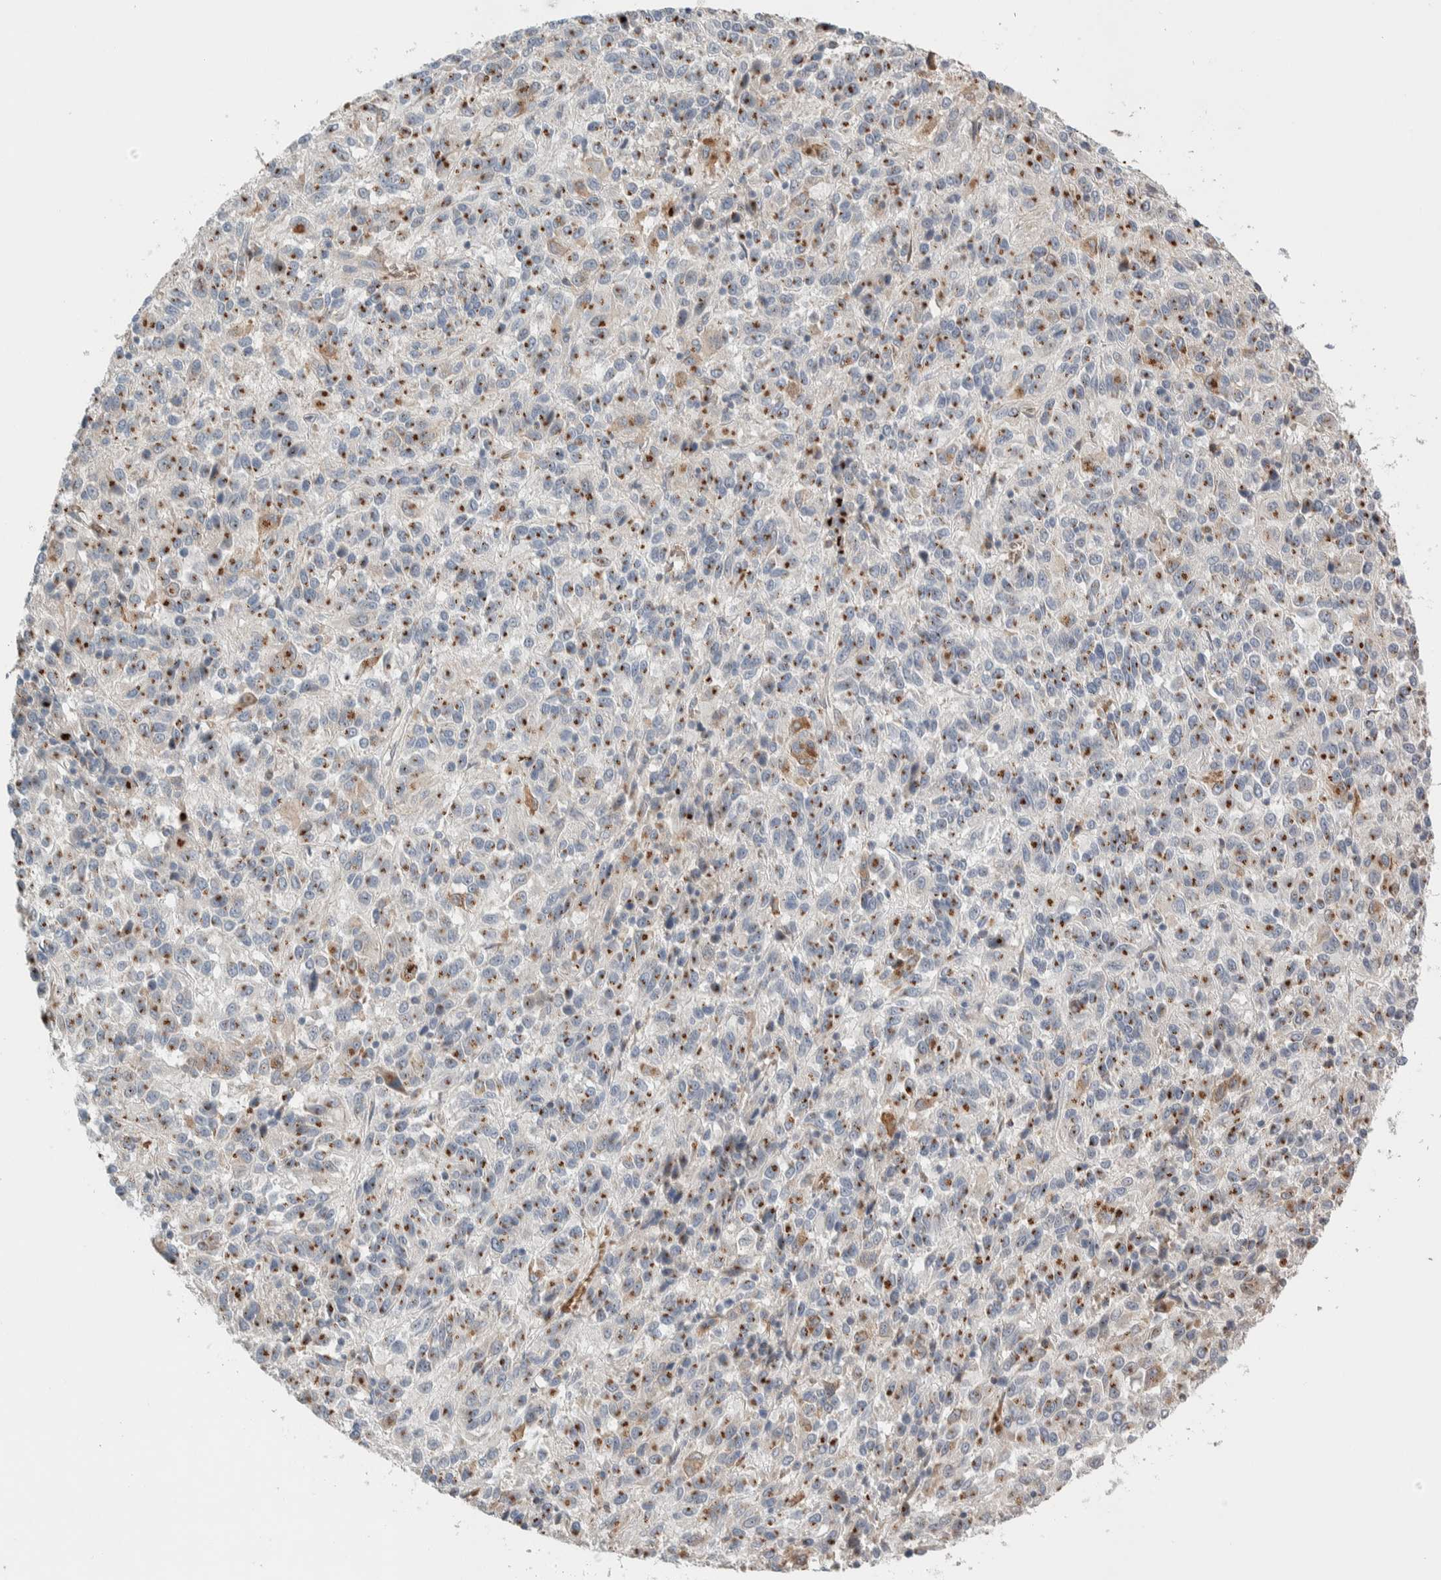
{"staining": {"intensity": "moderate", "quantity": ">75%", "location": "cytoplasmic/membranous"}, "tissue": "melanoma", "cell_type": "Tumor cells", "image_type": "cancer", "snomed": [{"axis": "morphology", "description": "Malignant melanoma, Metastatic site"}, {"axis": "topography", "description": "Lung"}], "caption": "An IHC image of neoplastic tissue is shown. Protein staining in brown highlights moderate cytoplasmic/membranous positivity in malignant melanoma (metastatic site) within tumor cells.", "gene": "SLC38A10", "patient": {"sex": "male", "age": 64}}